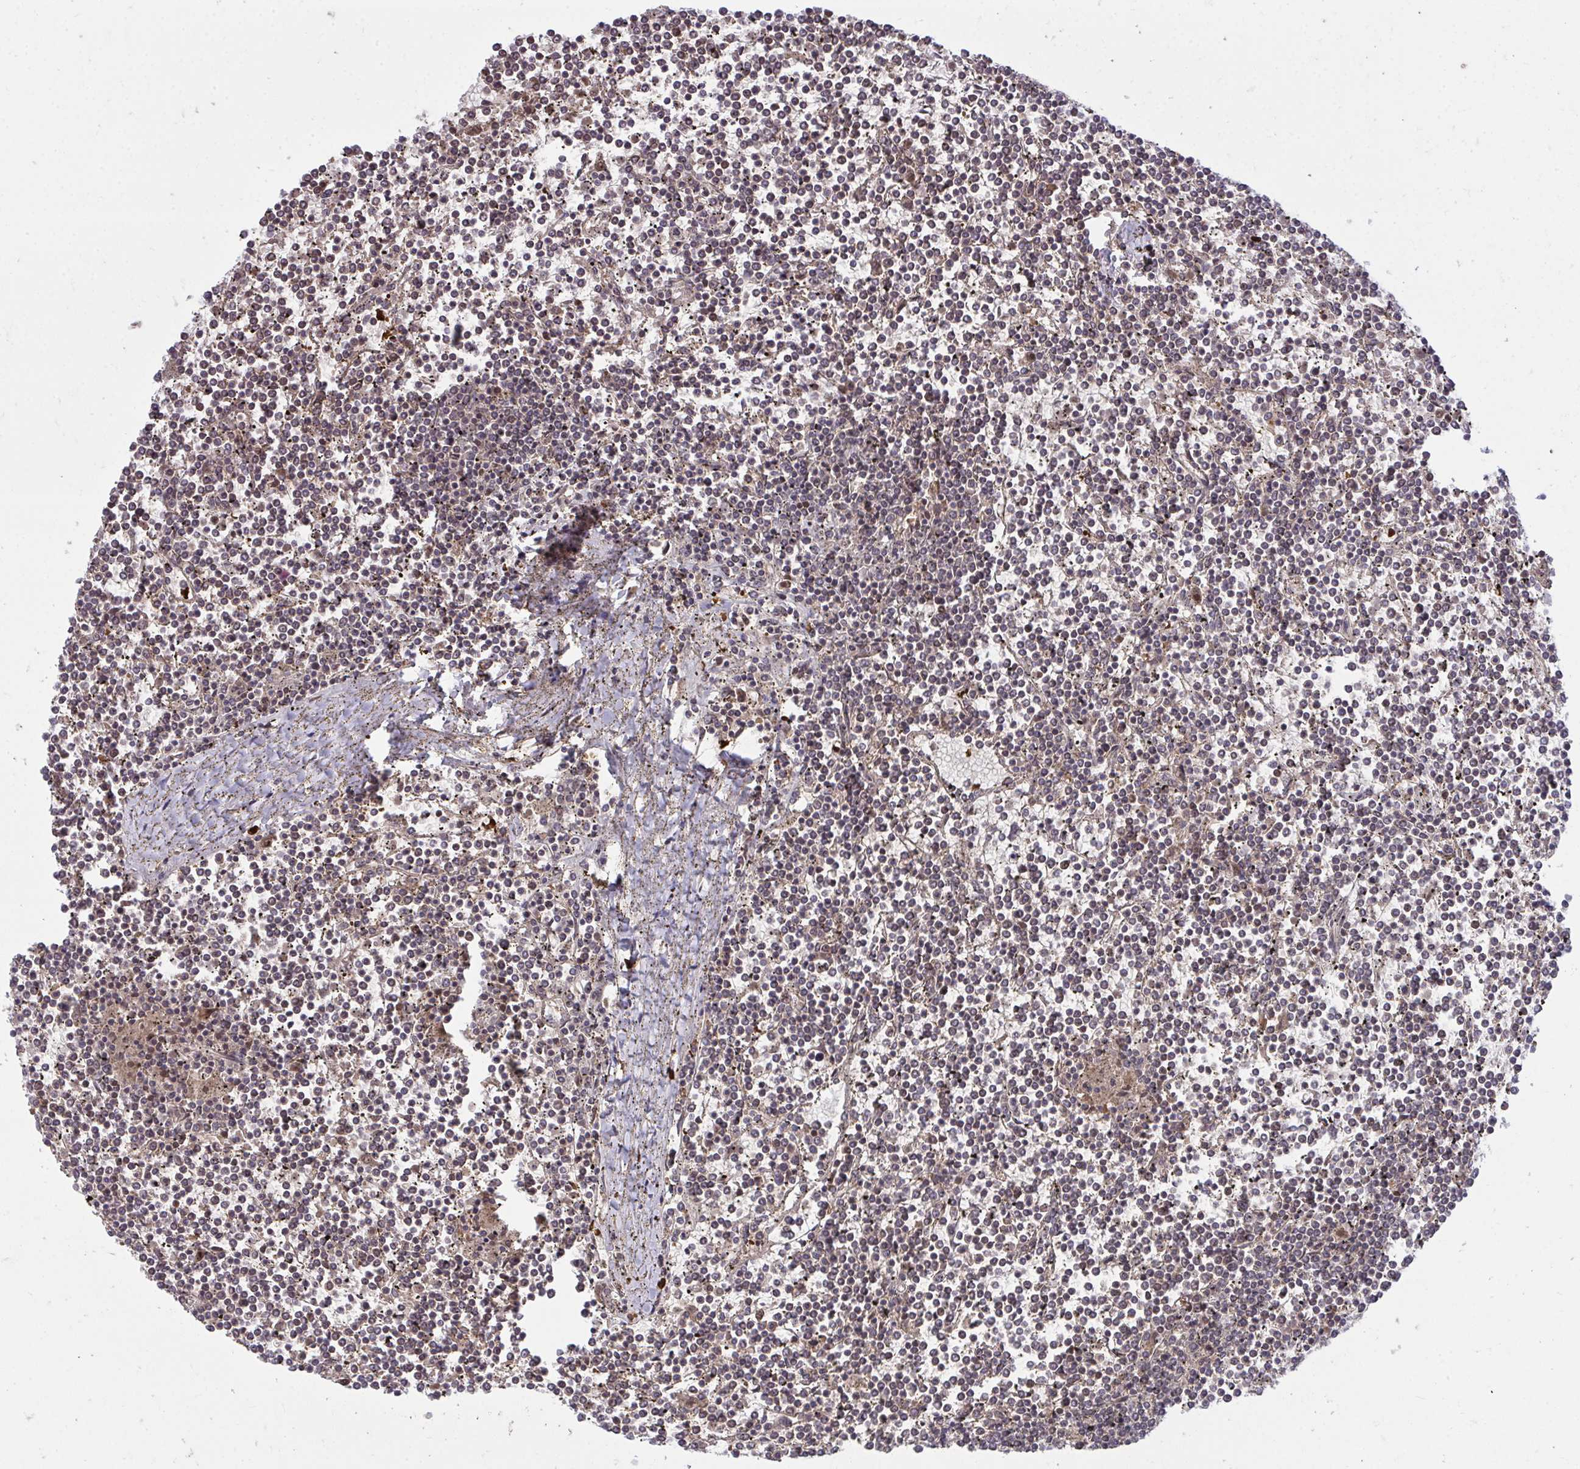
{"staining": {"intensity": "moderate", "quantity": "25%-75%", "location": "cytoplasmic/membranous"}, "tissue": "lymphoma", "cell_type": "Tumor cells", "image_type": "cancer", "snomed": [{"axis": "morphology", "description": "Malignant lymphoma, non-Hodgkin's type, Low grade"}, {"axis": "topography", "description": "Spleen"}], "caption": "DAB immunohistochemical staining of human lymphoma reveals moderate cytoplasmic/membranous protein staining in approximately 25%-75% of tumor cells.", "gene": "ZSCAN9", "patient": {"sex": "female", "age": 19}}